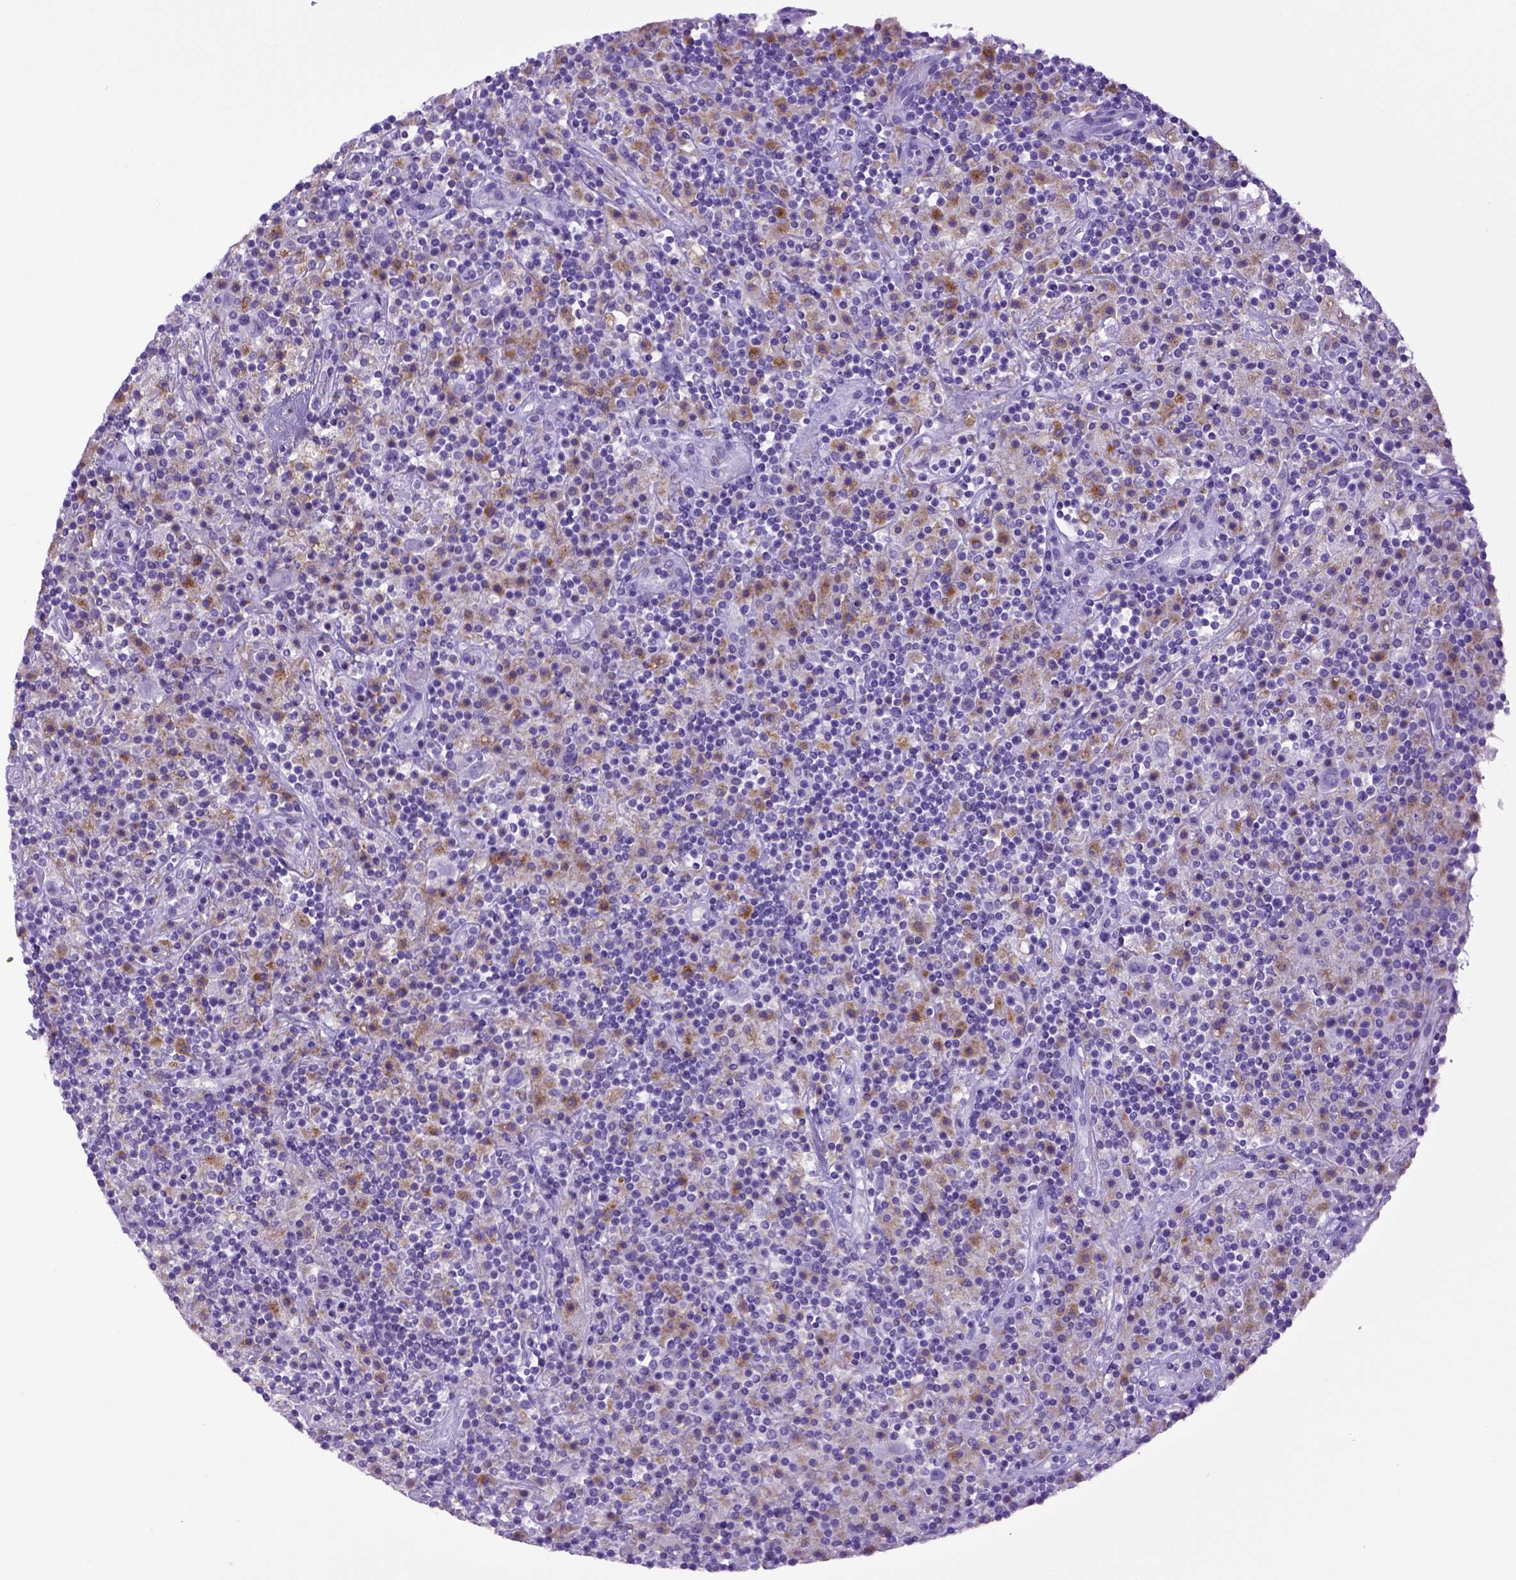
{"staining": {"intensity": "negative", "quantity": "none", "location": "none"}, "tissue": "lymphoma", "cell_type": "Tumor cells", "image_type": "cancer", "snomed": [{"axis": "morphology", "description": "Hodgkin's disease, NOS"}, {"axis": "topography", "description": "Lymph node"}], "caption": "High power microscopy micrograph of an IHC micrograph of Hodgkin's disease, revealing no significant positivity in tumor cells.", "gene": "CD68", "patient": {"sex": "male", "age": 70}}